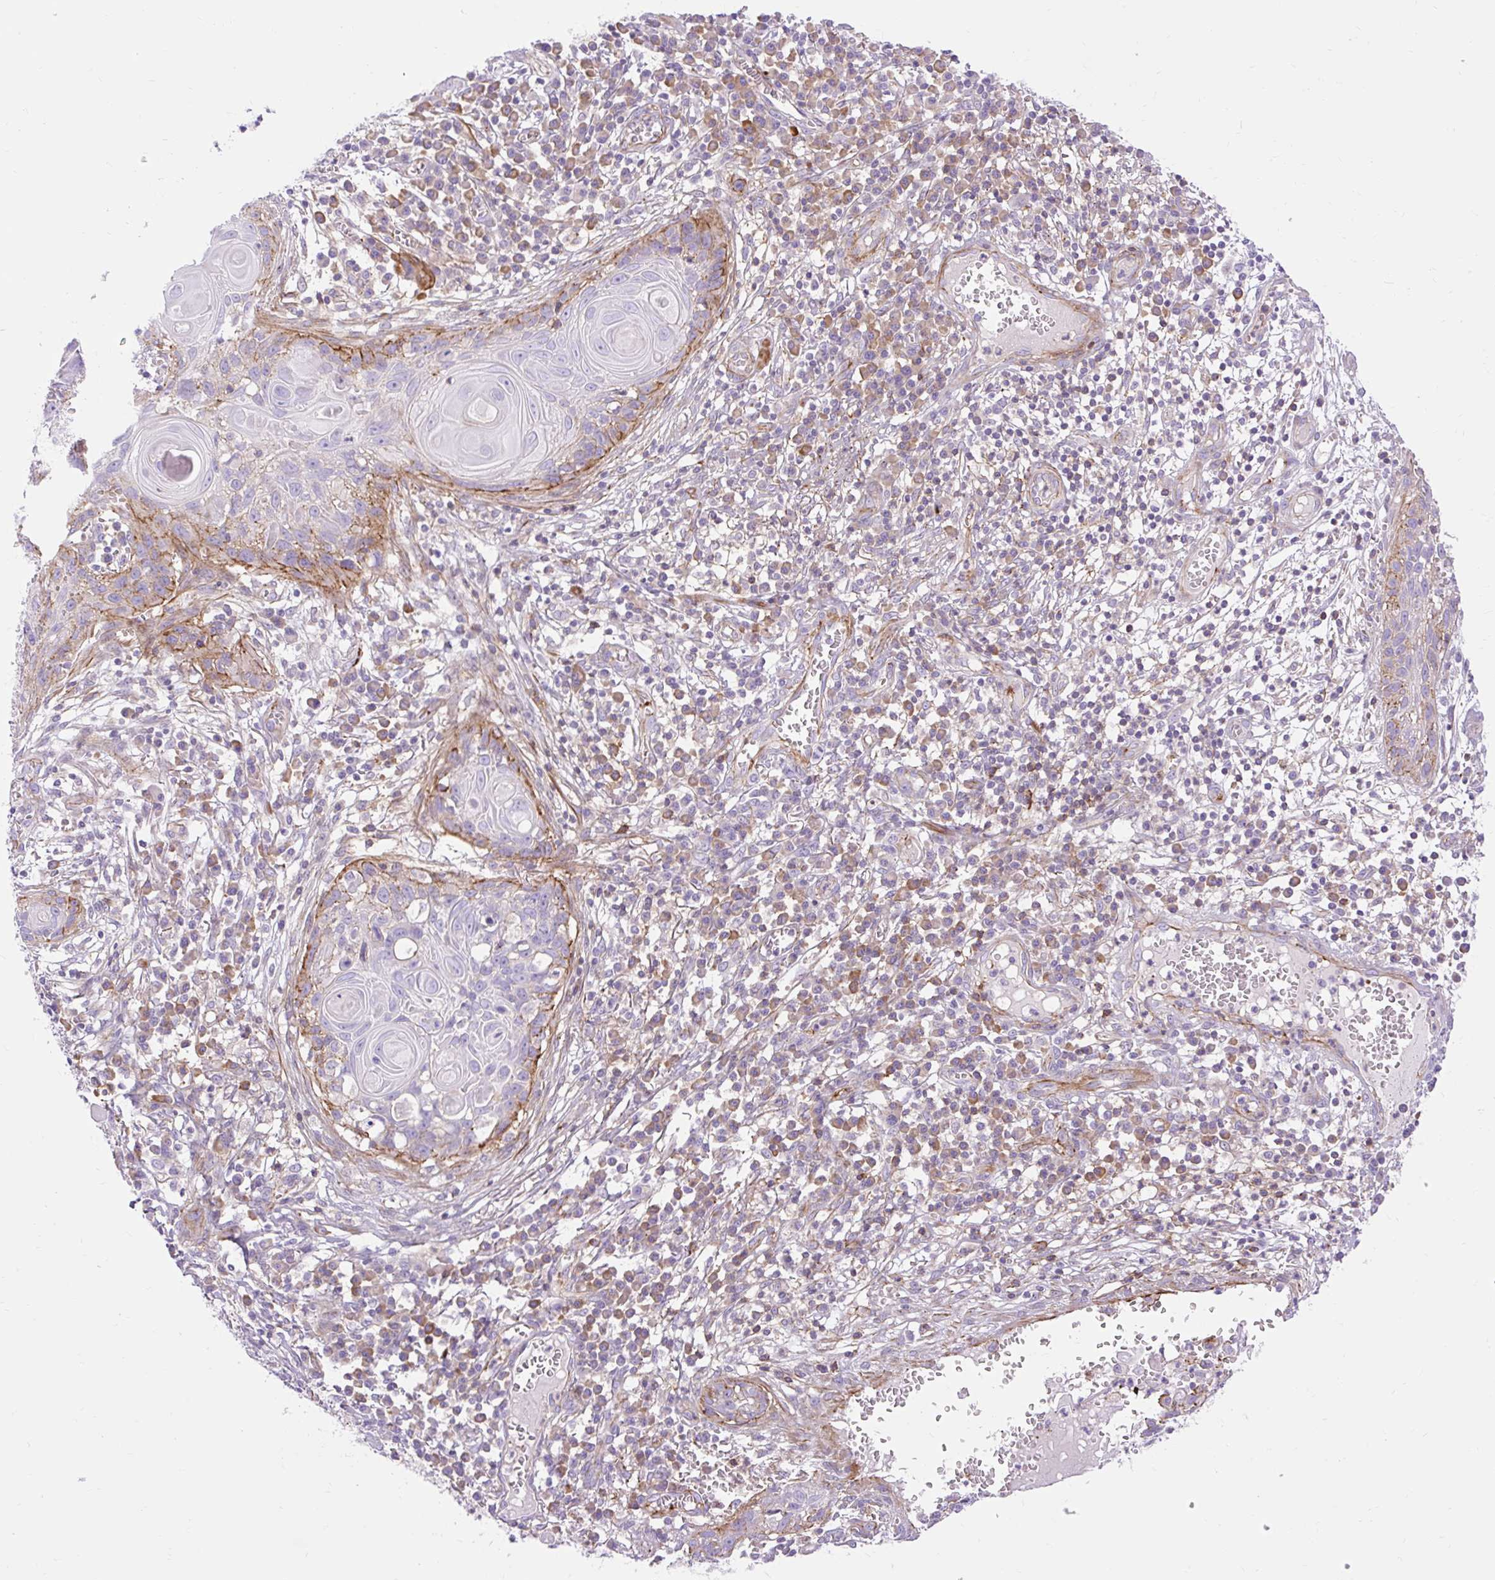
{"staining": {"intensity": "weak", "quantity": "25%-75%", "location": "cytoplasmic/membranous"}, "tissue": "skin cancer", "cell_type": "Tumor cells", "image_type": "cancer", "snomed": [{"axis": "morphology", "description": "Squamous cell carcinoma, NOS"}, {"axis": "topography", "description": "Skin"}, {"axis": "topography", "description": "Vulva"}], "caption": "Weak cytoplasmic/membranous staining for a protein is present in approximately 25%-75% of tumor cells of skin cancer (squamous cell carcinoma) using IHC.", "gene": "CORO7-PAM16", "patient": {"sex": "female", "age": 83}}